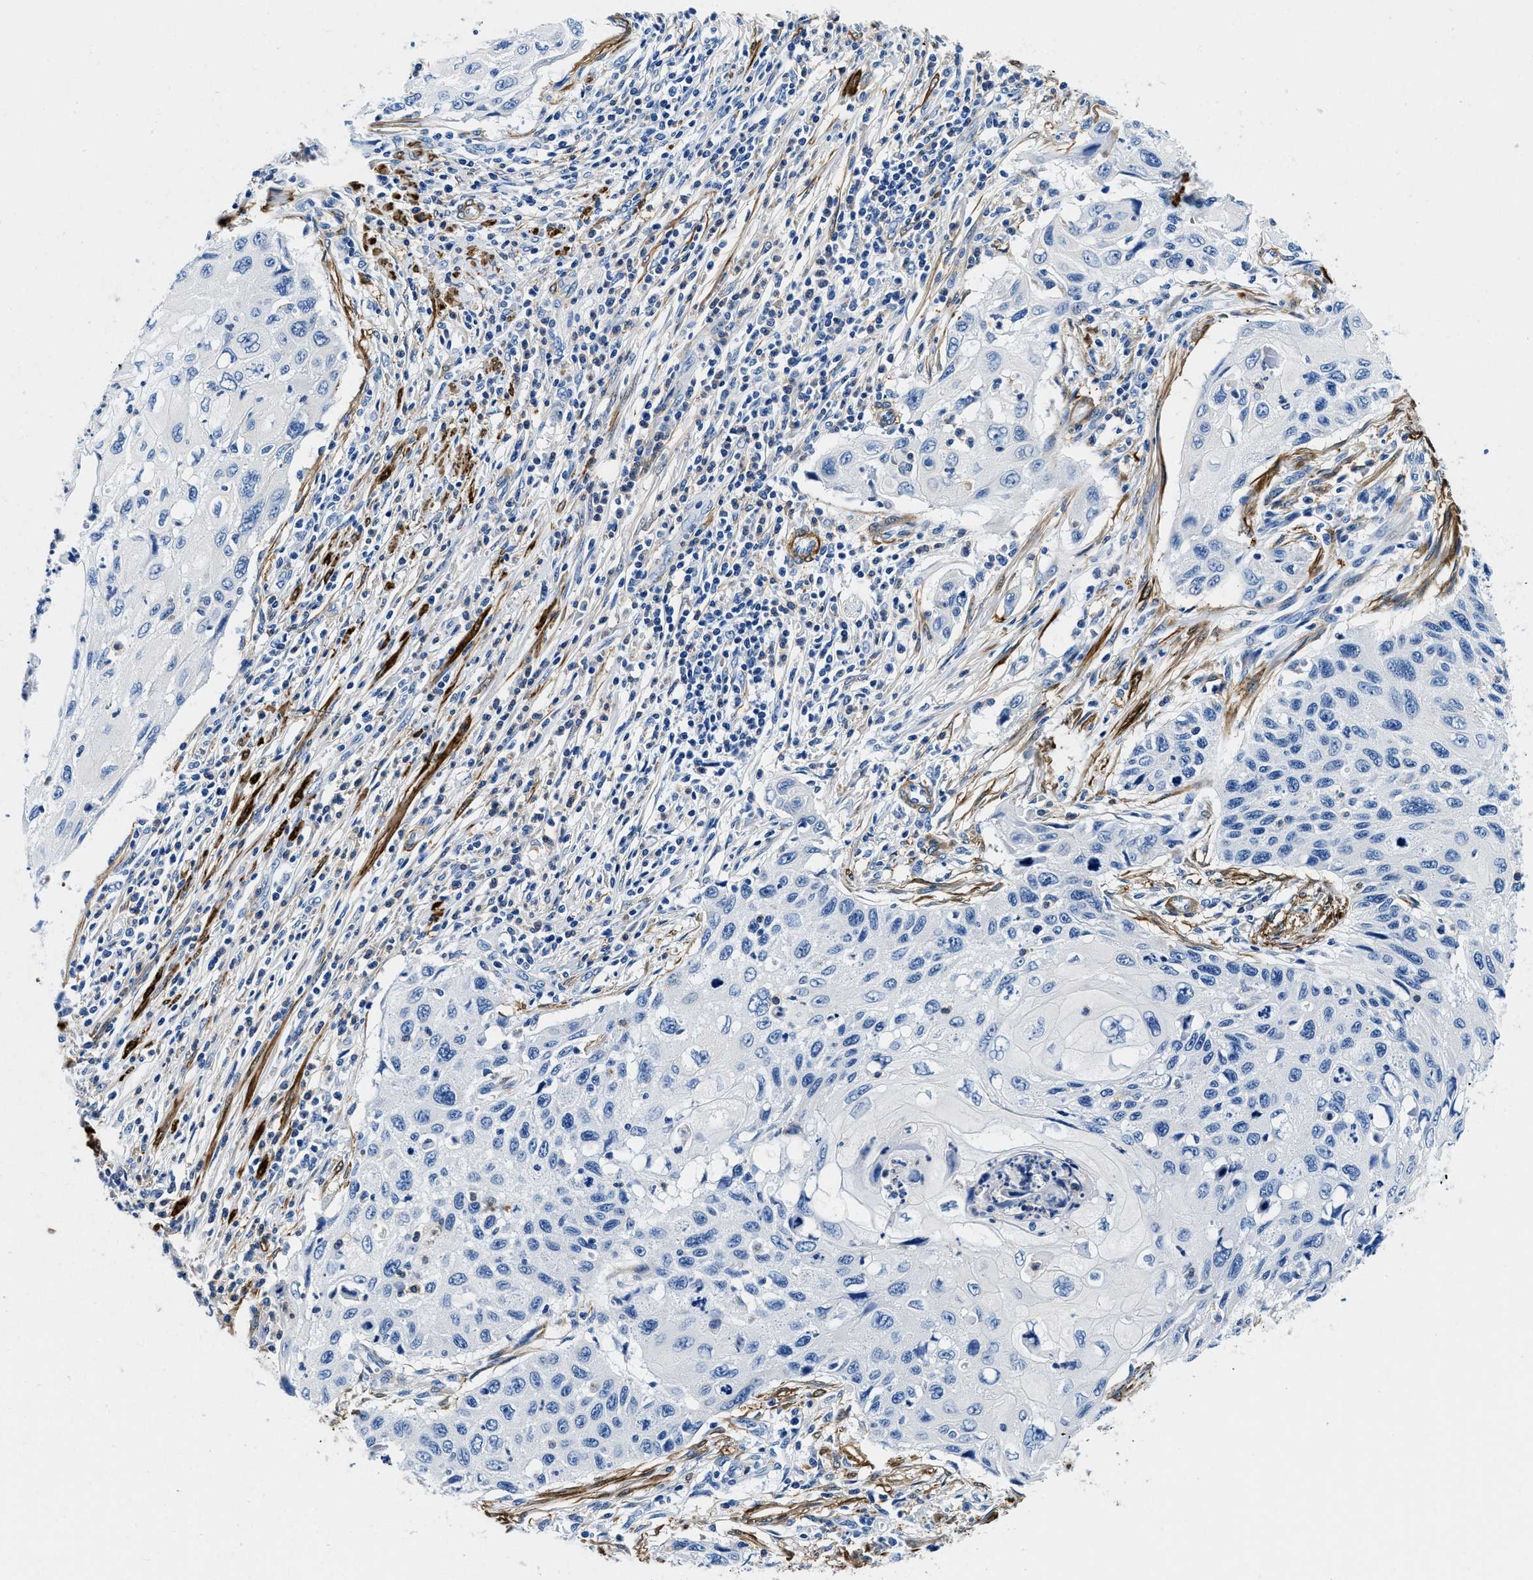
{"staining": {"intensity": "negative", "quantity": "none", "location": "none"}, "tissue": "cervical cancer", "cell_type": "Tumor cells", "image_type": "cancer", "snomed": [{"axis": "morphology", "description": "Squamous cell carcinoma, NOS"}, {"axis": "topography", "description": "Cervix"}], "caption": "Tumor cells show no significant protein staining in squamous cell carcinoma (cervical).", "gene": "TEX261", "patient": {"sex": "female", "age": 70}}